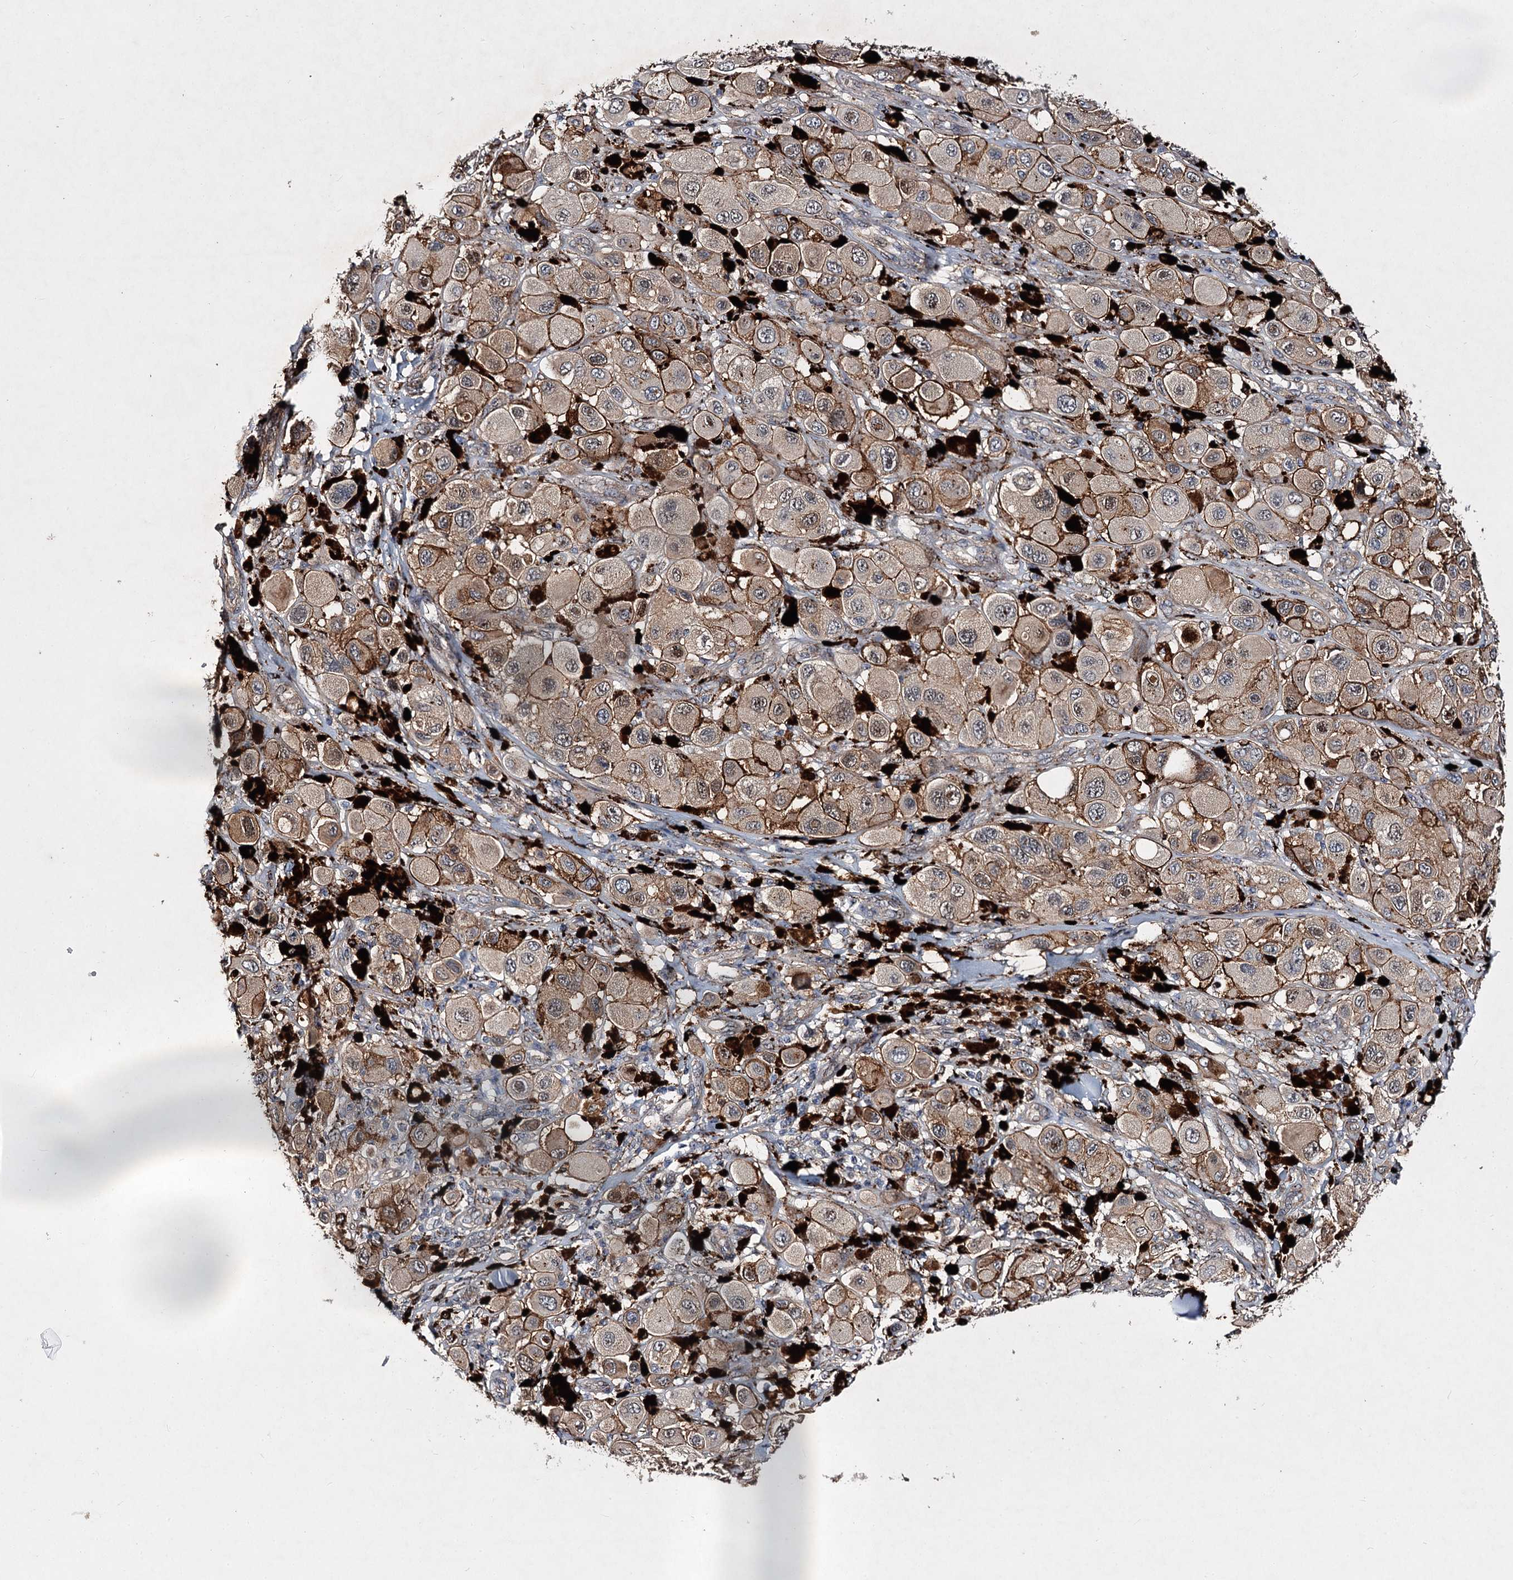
{"staining": {"intensity": "moderate", "quantity": "25%-75%", "location": "cytoplasmic/membranous"}, "tissue": "melanoma", "cell_type": "Tumor cells", "image_type": "cancer", "snomed": [{"axis": "morphology", "description": "Malignant melanoma, Metastatic site"}, {"axis": "topography", "description": "Skin"}], "caption": "Approximately 25%-75% of tumor cells in malignant melanoma (metastatic site) reveal moderate cytoplasmic/membranous protein positivity as visualized by brown immunohistochemical staining.", "gene": "MINDY3", "patient": {"sex": "male", "age": 41}}